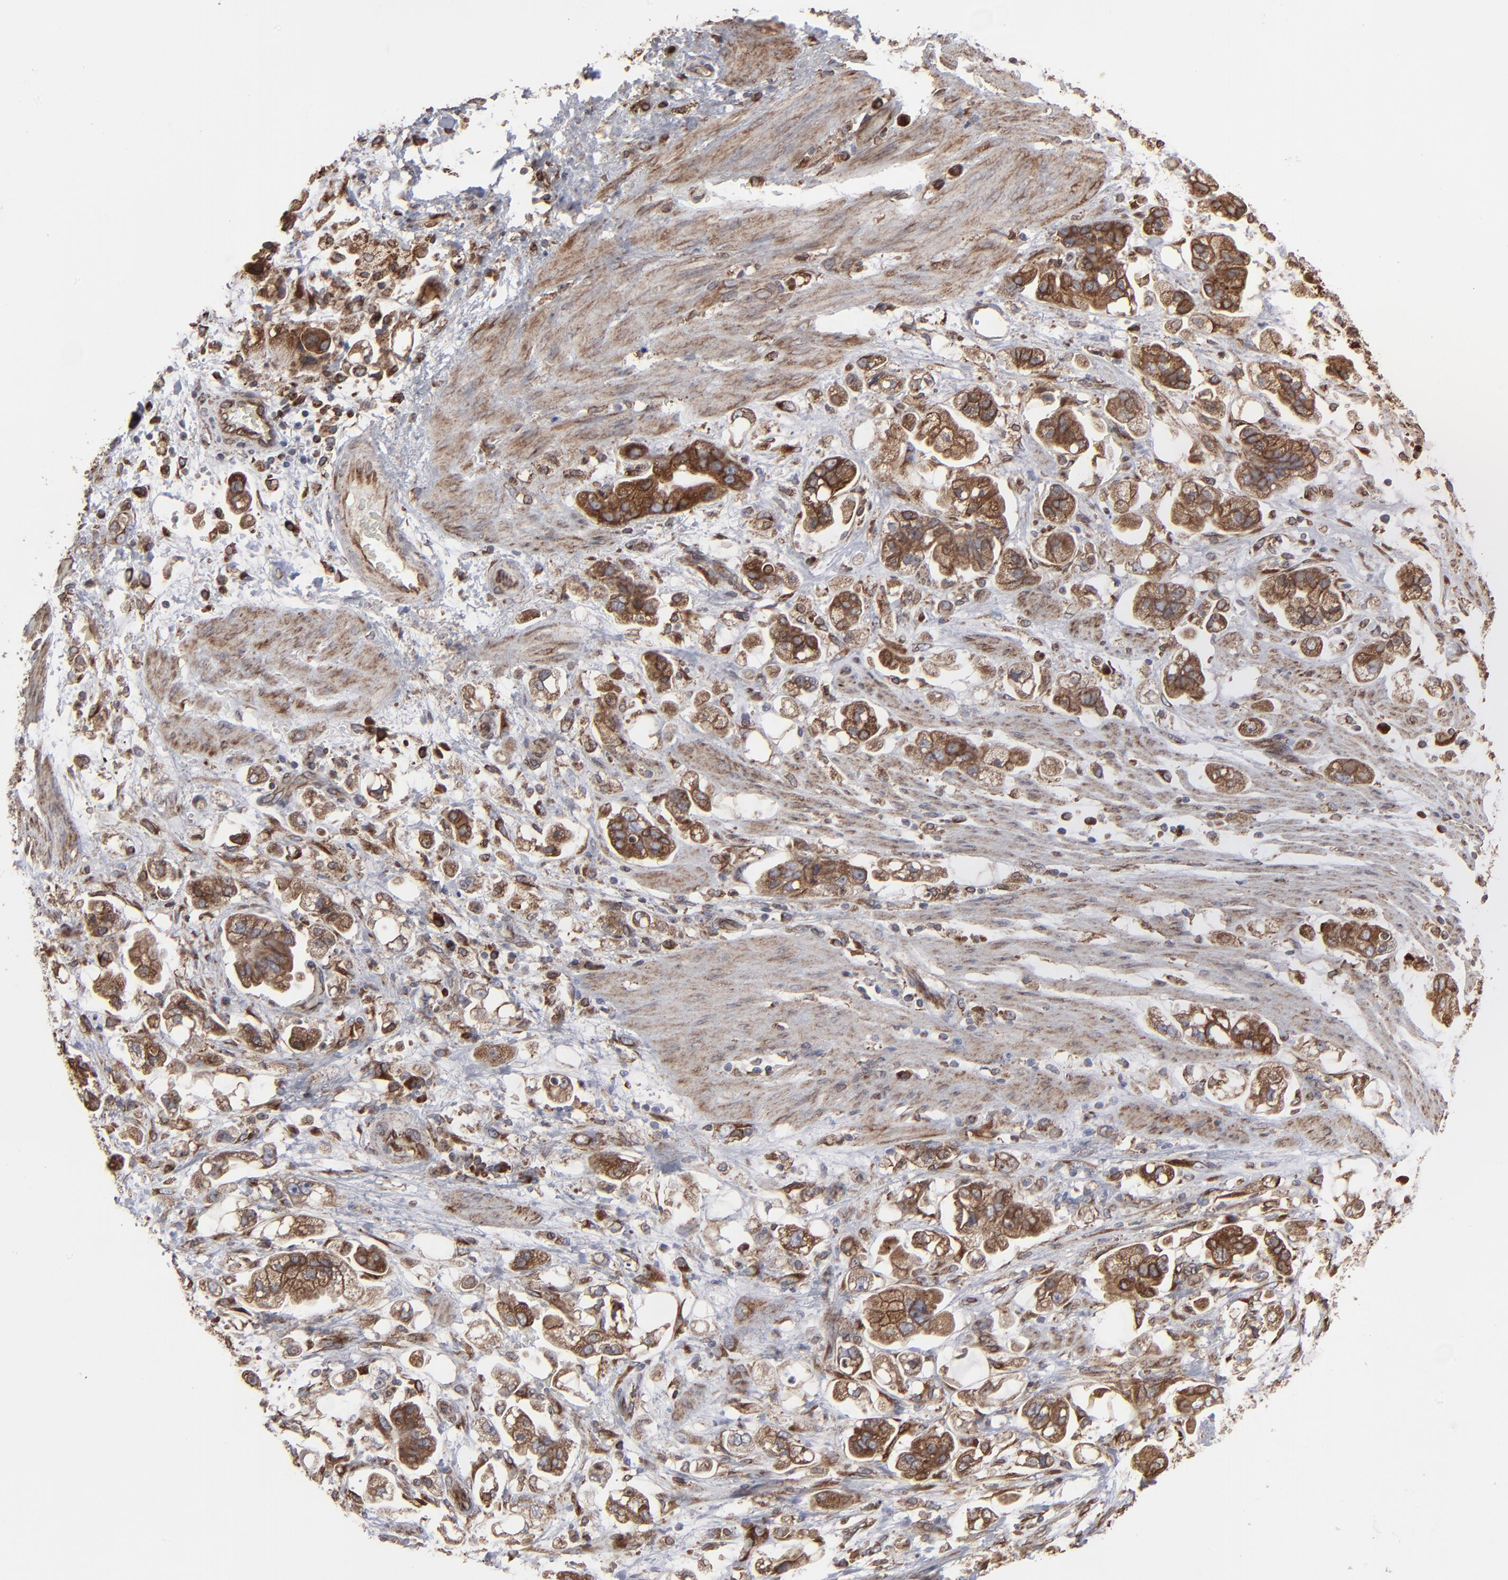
{"staining": {"intensity": "moderate", "quantity": ">75%", "location": "cytoplasmic/membranous"}, "tissue": "stomach cancer", "cell_type": "Tumor cells", "image_type": "cancer", "snomed": [{"axis": "morphology", "description": "Adenocarcinoma, NOS"}, {"axis": "topography", "description": "Stomach"}], "caption": "A brown stain highlights moderate cytoplasmic/membranous expression of a protein in adenocarcinoma (stomach) tumor cells. (Stains: DAB in brown, nuclei in blue, Microscopy: brightfield microscopy at high magnification).", "gene": "CNIH1", "patient": {"sex": "male", "age": 62}}